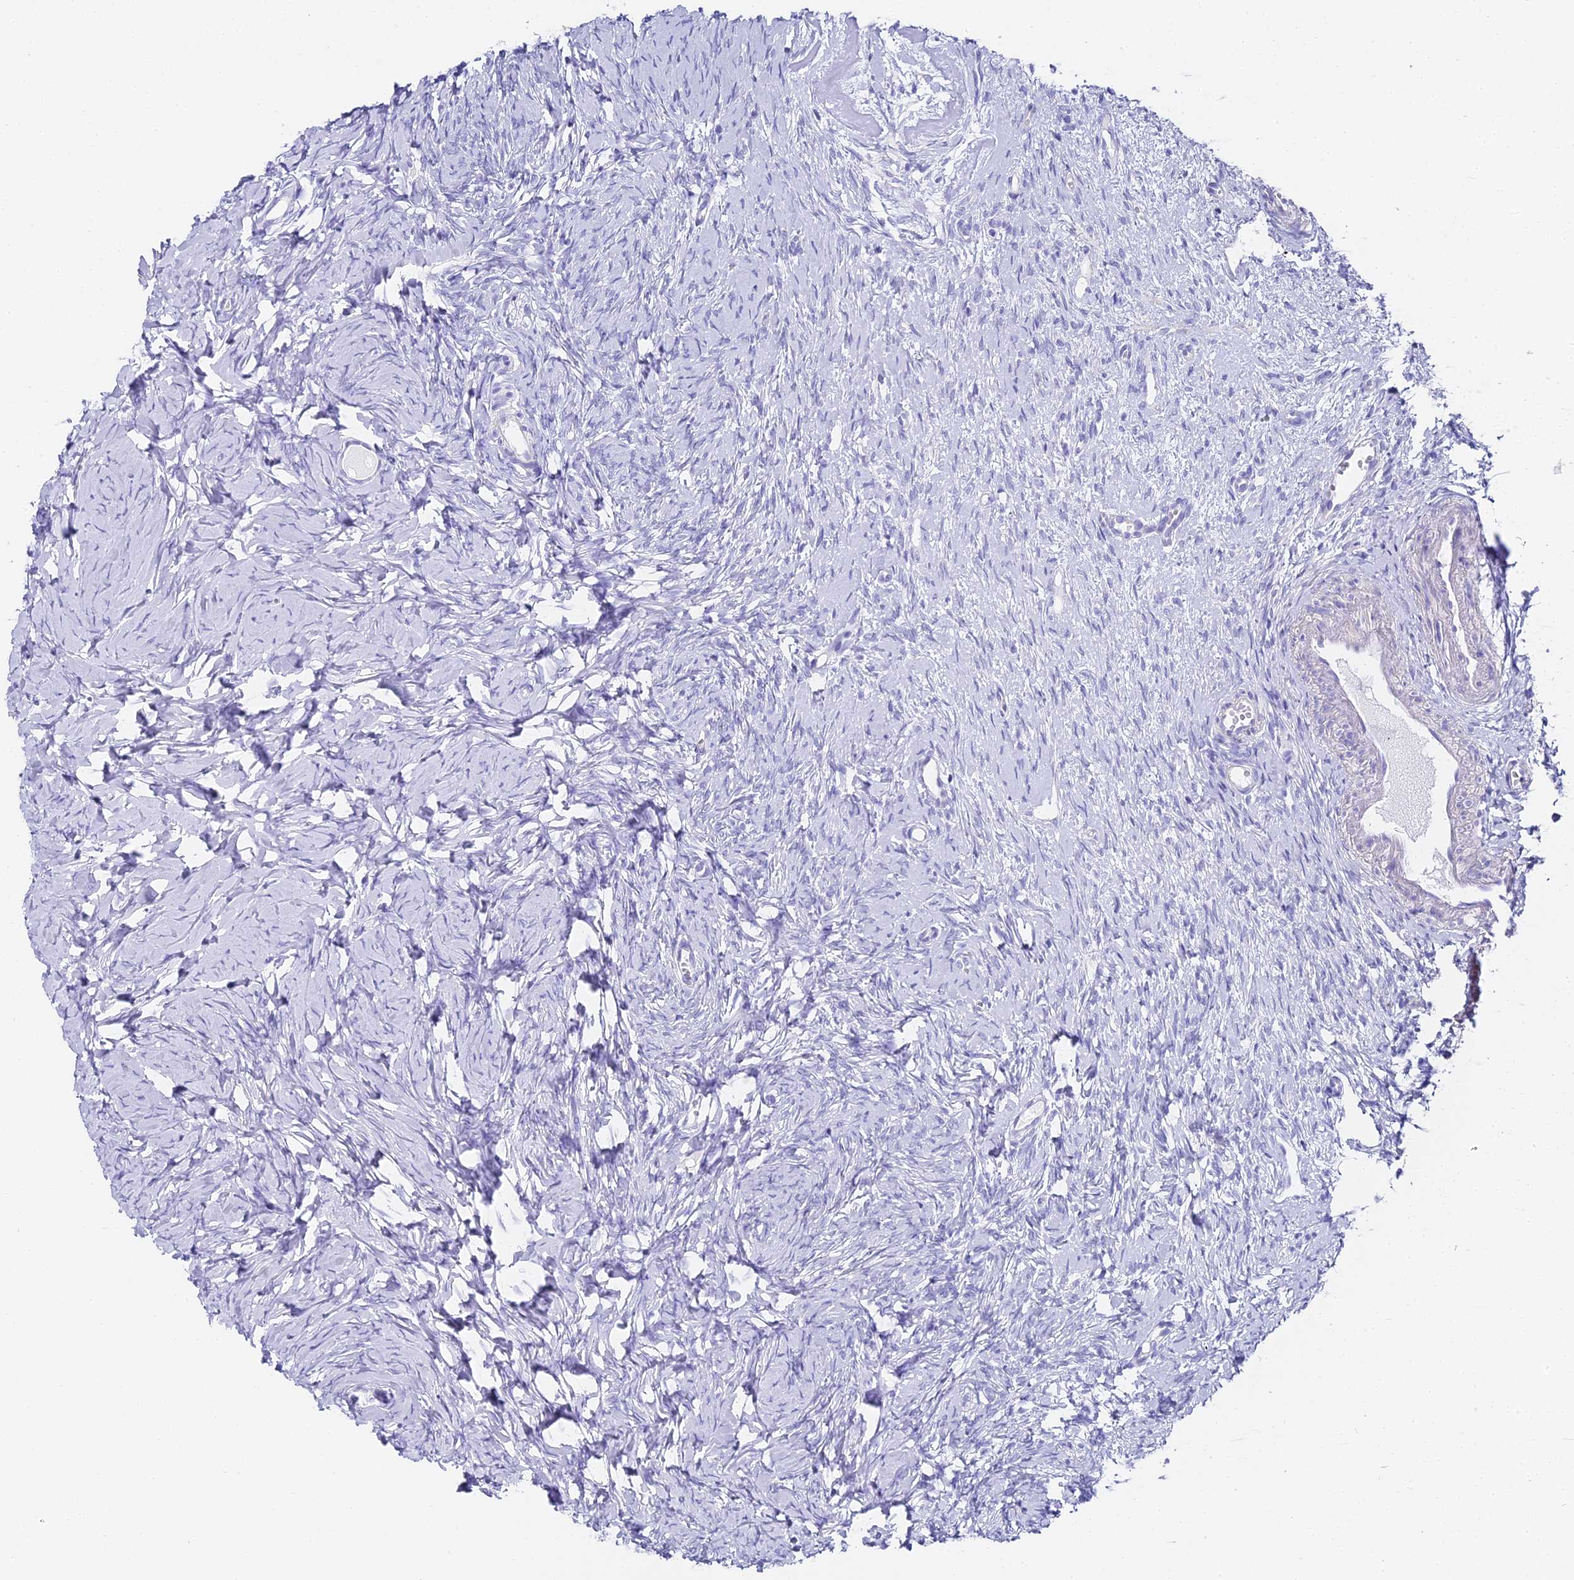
{"staining": {"intensity": "negative", "quantity": "none", "location": "none"}, "tissue": "ovary", "cell_type": "Follicle cells", "image_type": "normal", "snomed": [{"axis": "morphology", "description": "Normal tissue, NOS"}, {"axis": "topography", "description": "Ovary"}], "caption": "A histopathology image of ovary stained for a protein reveals no brown staining in follicle cells. Brightfield microscopy of immunohistochemistry stained with DAB (3,3'-diaminobenzidine) (brown) and hematoxylin (blue), captured at high magnification.", "gene": "ABHD14A", "patient": {"sex": "female", "age": 51}}